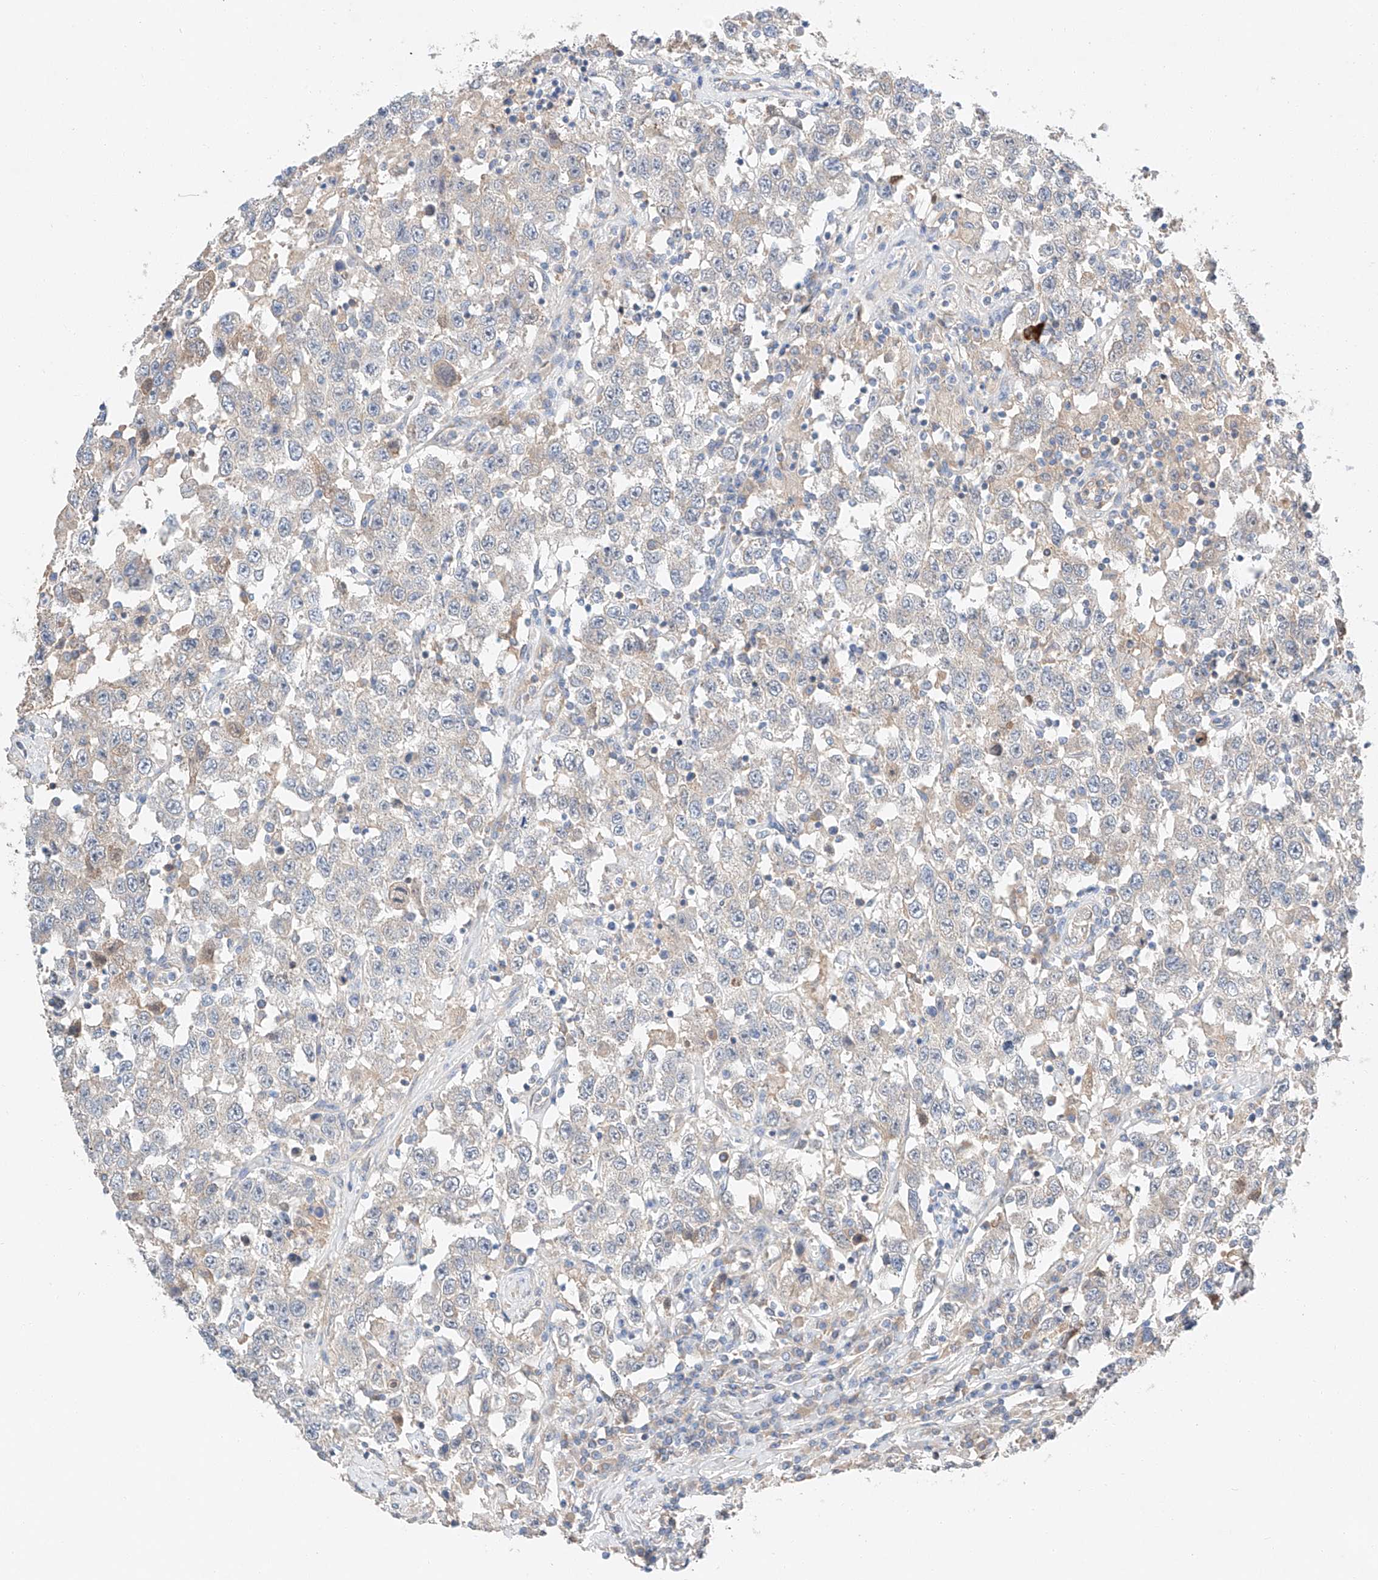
{"staining": {"intensity": "weak", "quantity": "<25%", "location": "cytoplasmic/membranous"}, "tissue": "testis cancer", "cell_type": "Tumor cells", "image_type": "cancer", "snomed": [{"axis": "morphology", "description": "Seminoma, NOS"}, {"axis": "topography", "description": "Testis"}], "caption": "An image of testis seminoma stained for a protein displays no brown staining in tumor cells. (Brightfield microscopy of DAB (3,3'-diaminobenzidine) immunohistochemistry at high magnification).", "gene": "RUSC1", "patient": {"sex": "male", "age": 41}}